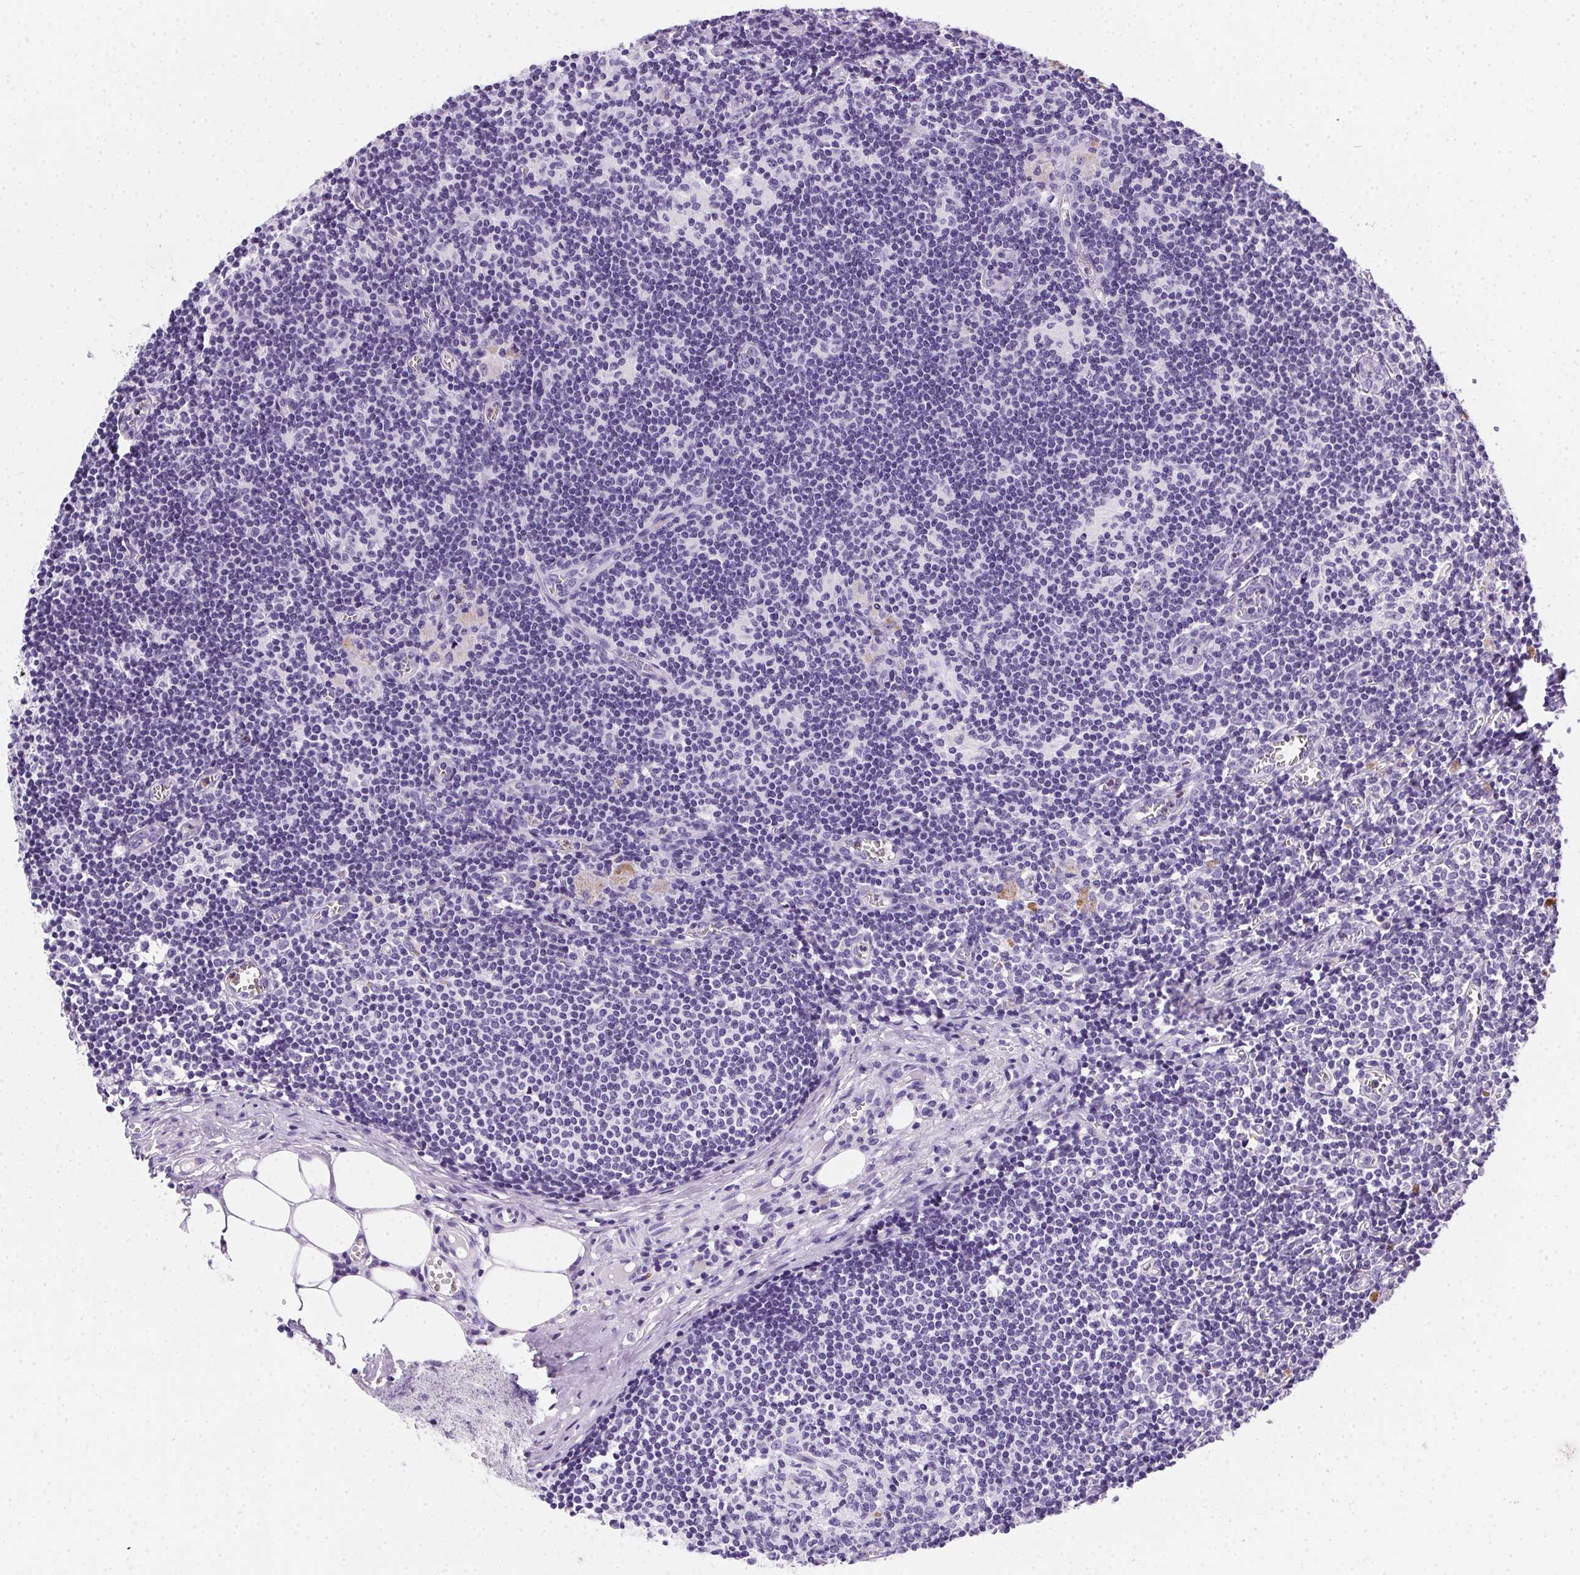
{"staining": {"intensity": "negative", "quantity": "none", "location": "none"}, "tissue": "lymph node", "cell_type": "Germinal center cells", "image_type": "normal", "snomed": [{"axis": "morphology", "description": "Normal tissue, NOS"}, {"axis": "topography", "description": "Lymph node"}], "caption": "Image shows no protein expression in germinal center cells of benign lymph node.", "gene": "SSTR4", "patient": {"sex": "female", "age": 52}}